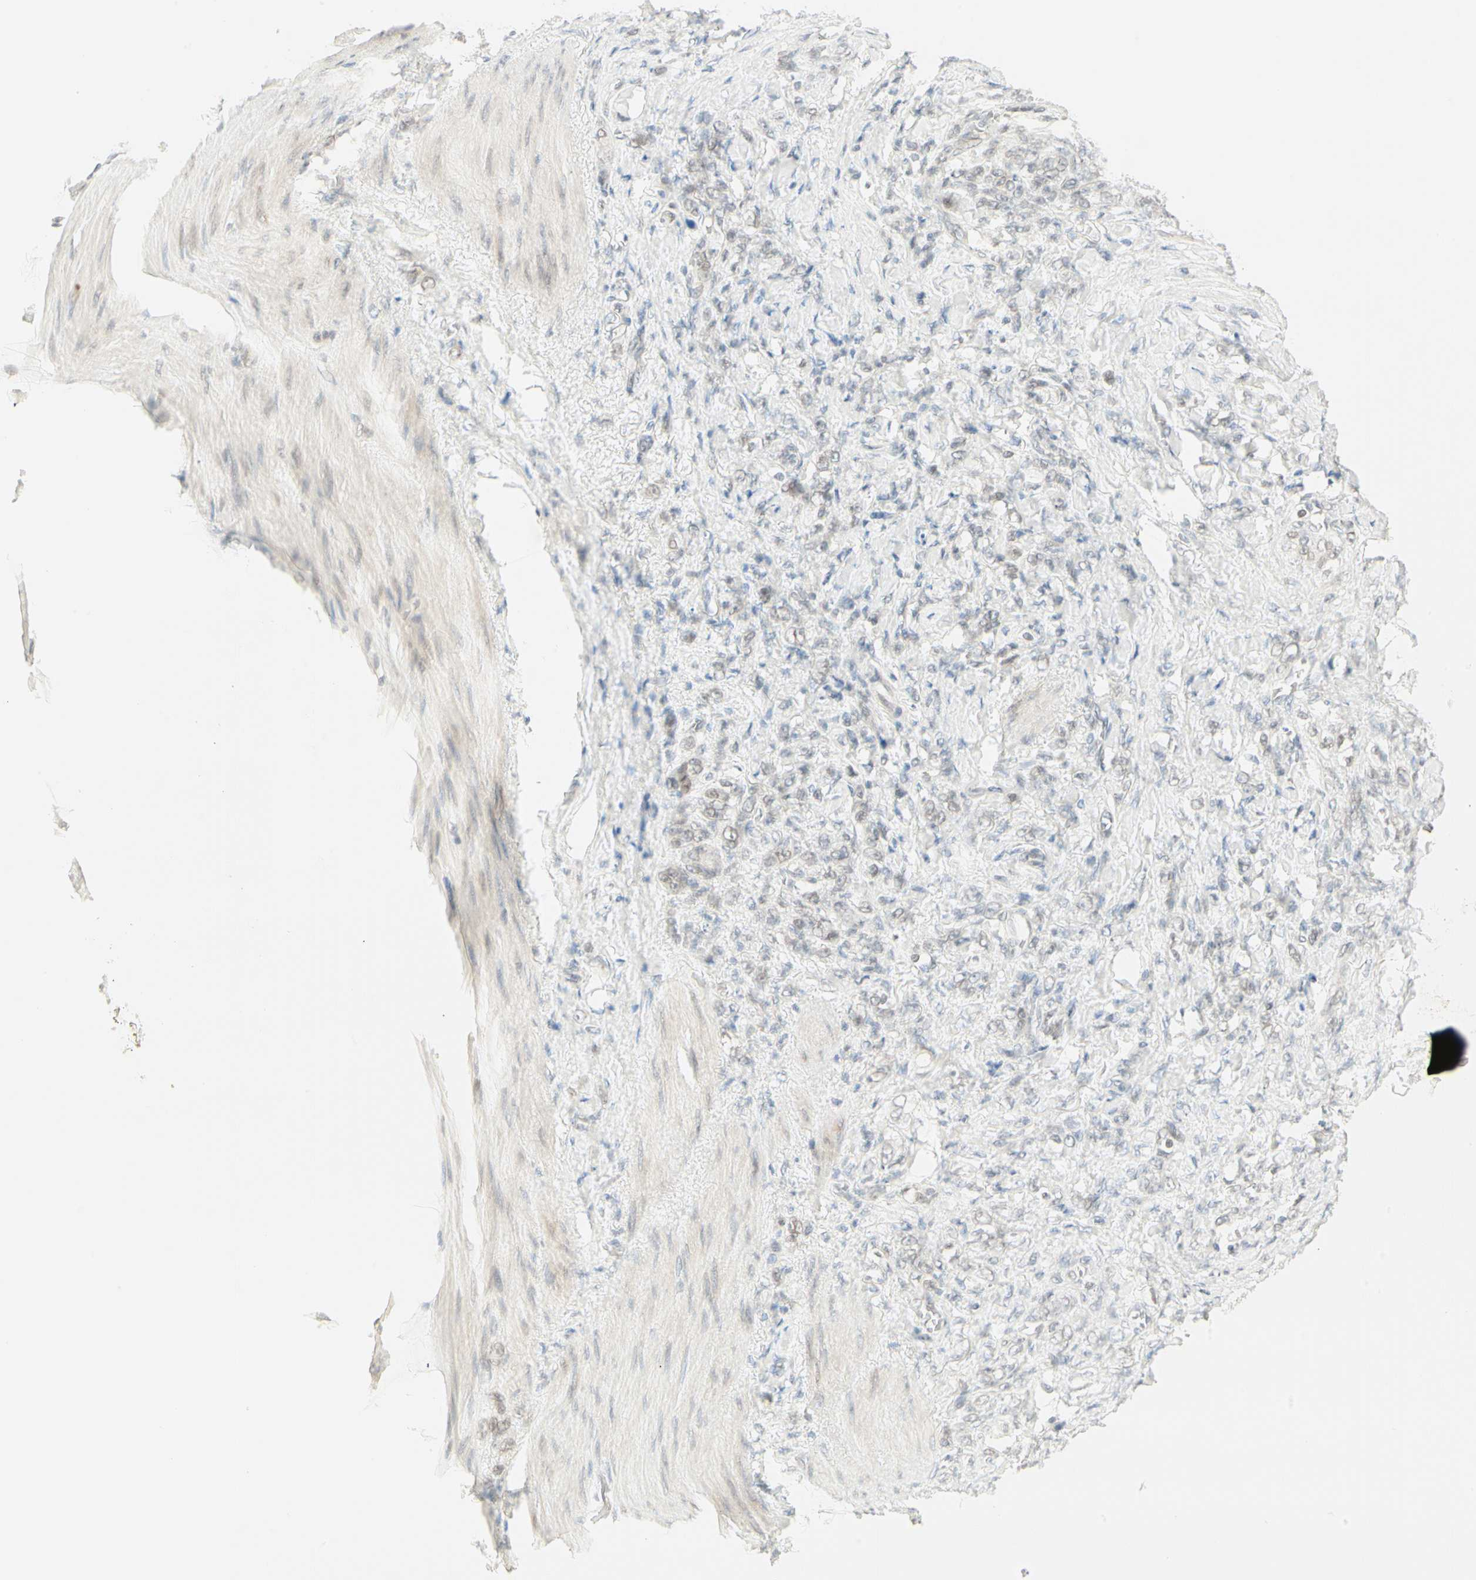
{"staining": {"intensity": "weak", "quantity": "<25%", "location": "nuclear"}, "tissue": "stomach cancer", "cell_type": "Tumor cells", "image_type": "cancer", "snomed": [{"axis": "morphology", "description": "Adenocarcinoma, NOS"}, {"axis": "topography", "description": "Stomach"}], "caption": "There is no significant positivity in tumor cells of stomach adenocarcinoma.", "gene": "BCAN", "patient": {"sex": "male", "age": 82}}